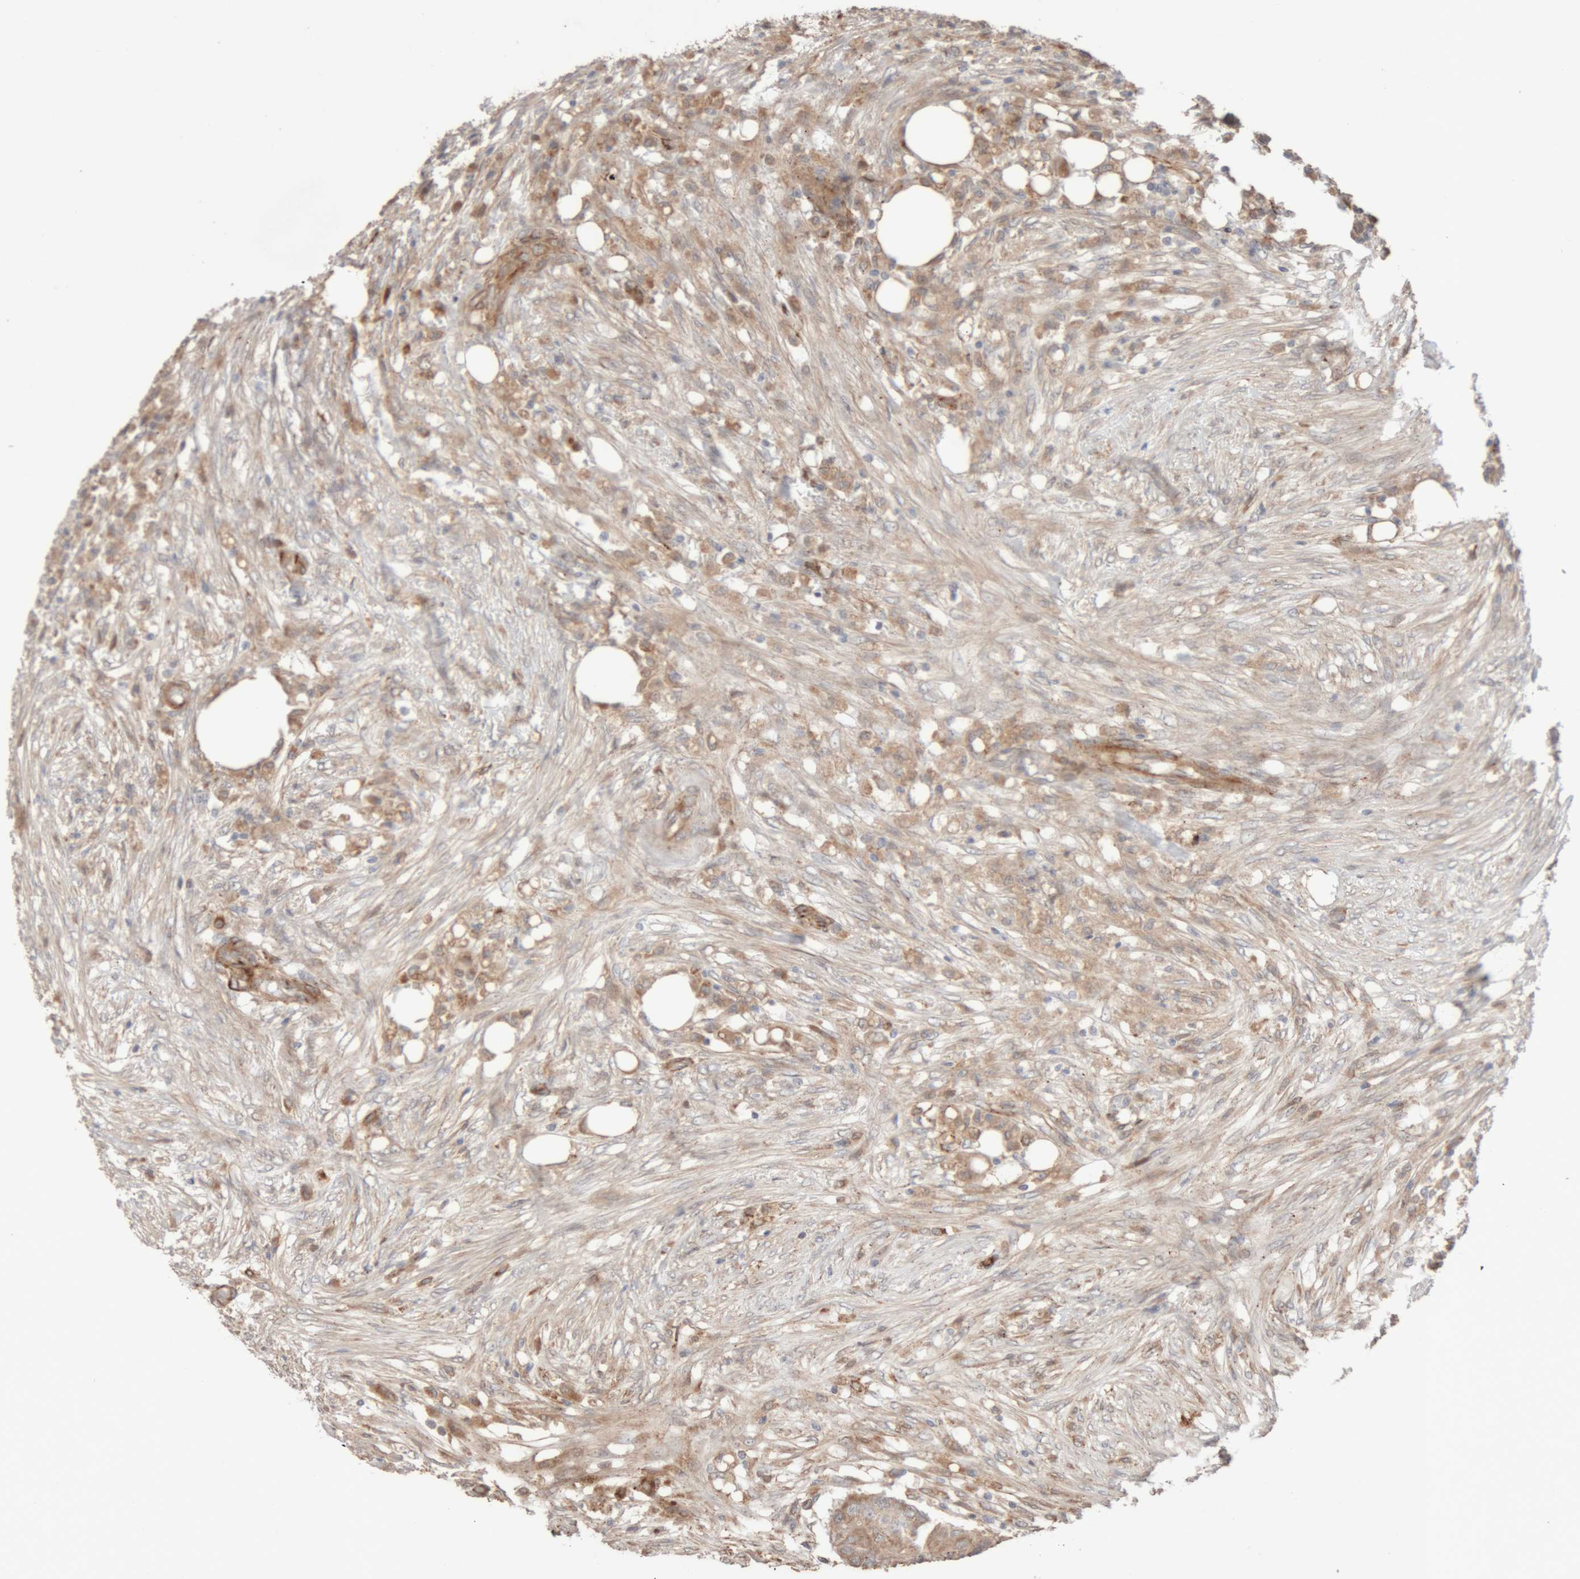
{"staining": {"intensity": "weak", "quantity": ">75%", "location": "cytoplasmic/membranous"}, "tissue": "colorectal cancer", "cell_type": "Tumor cells", "image_type": "cancer", "snomed": [{"axis": "morphology", "description": "Adenocarcinoma, NOS"}, {"axis": "topography", "description": "Colon"}], "caption": "High-power microscopy captured an immunohistochemistry micrograph of adenocarcinoma (colorectal), revealing weak cytoplasmic/membranous positivity in approximately >75% of tumor cells.", "gene": "RAB32", "patient": {"sex": "male", "age": 71}}